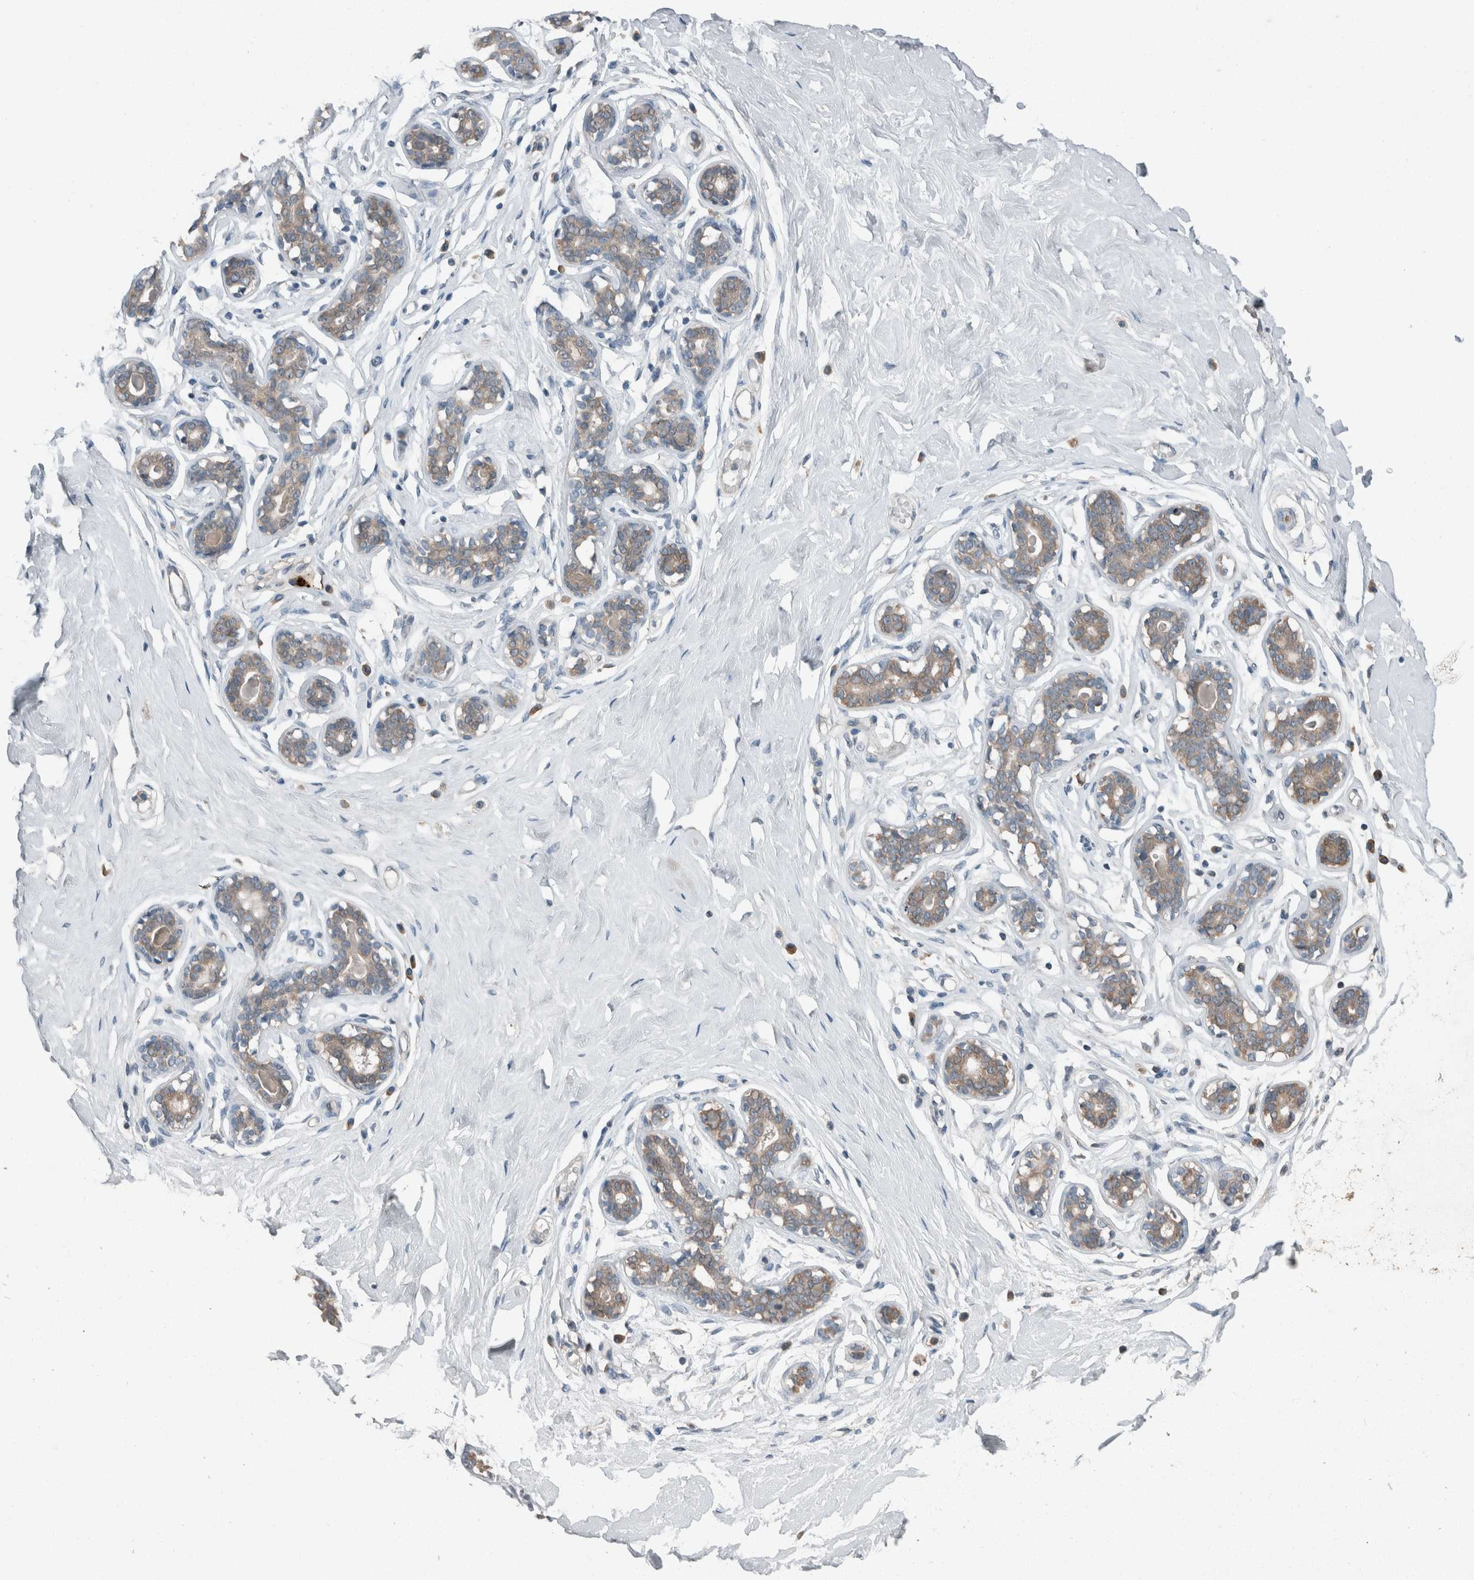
{"staining": {"intensity": "negative", "quantity": "none", "location": "none"}, "tissue": "breast", "cell_type": "Adipocytes", "image_type": "normal", "snomed": [{"axis": "morphology", "description": "Normal tissue, NOS"}, {"axis": "topography", "description": "Breast"}], "caption": "Breast stained for a protein using IHC reveals no positivity adipocytes.", "gene": "KNTC1", "patient": {"sex": "female", "age": 23}}